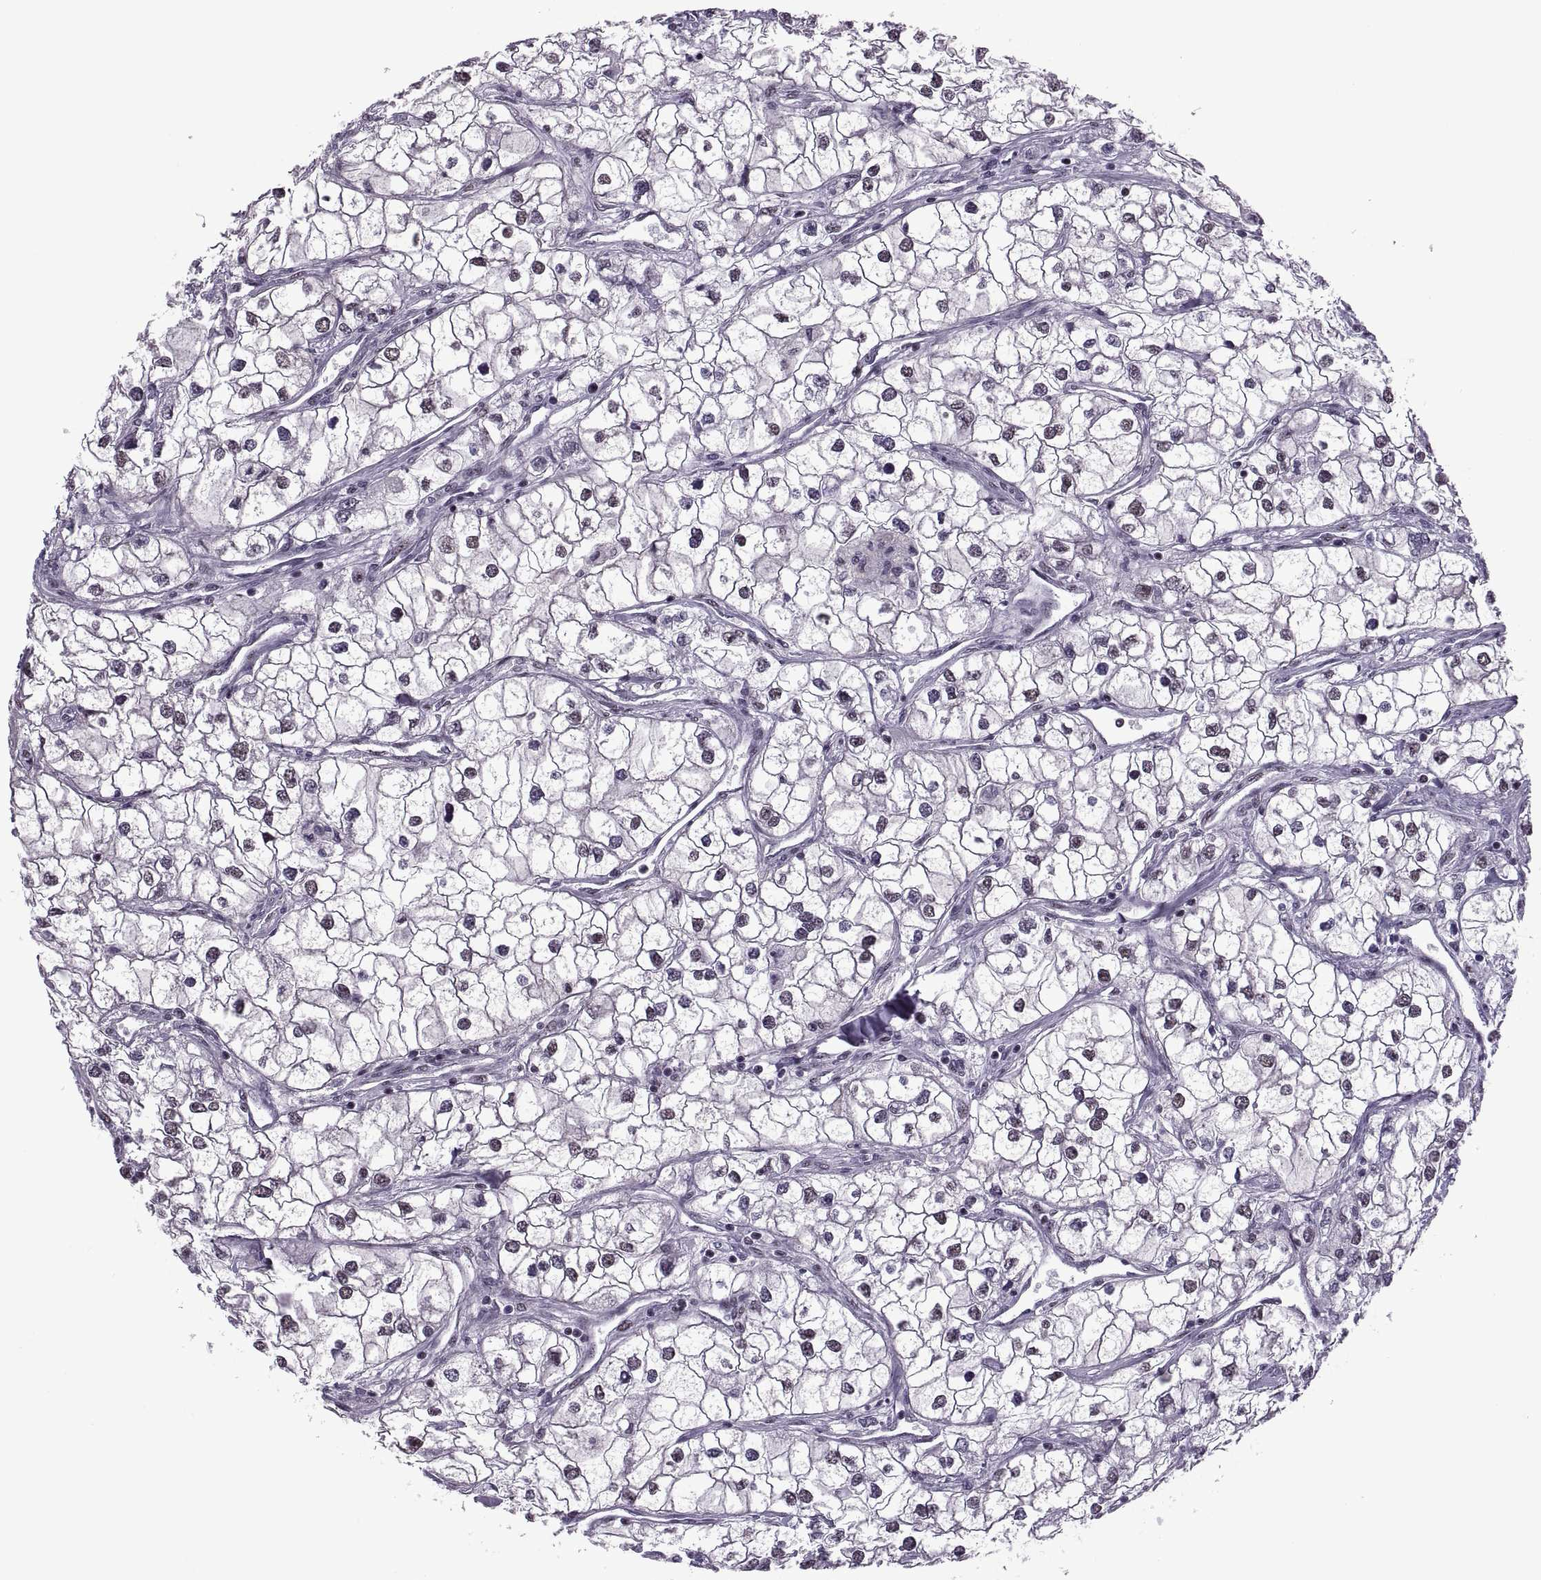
{"staining": {"intensity": "weak", "quantity": "<25%", "location": "nuclear"}, "tissue": "renal cancer", "cell_type": "Tumor cells", "image_type": "cancer", "snomed": [{"axis": "morphology", "description": "Adenocarcinoma, NOS"}, {"axis": "topography", "description": "Kidney"}], "caption": "Immunohistochemistry (IHC) of human adenocarcinoma (renal) shows no positivity in tumor cells.", "gene": "MAGEA4", "patient": {"sex": "male", "age": 59}}